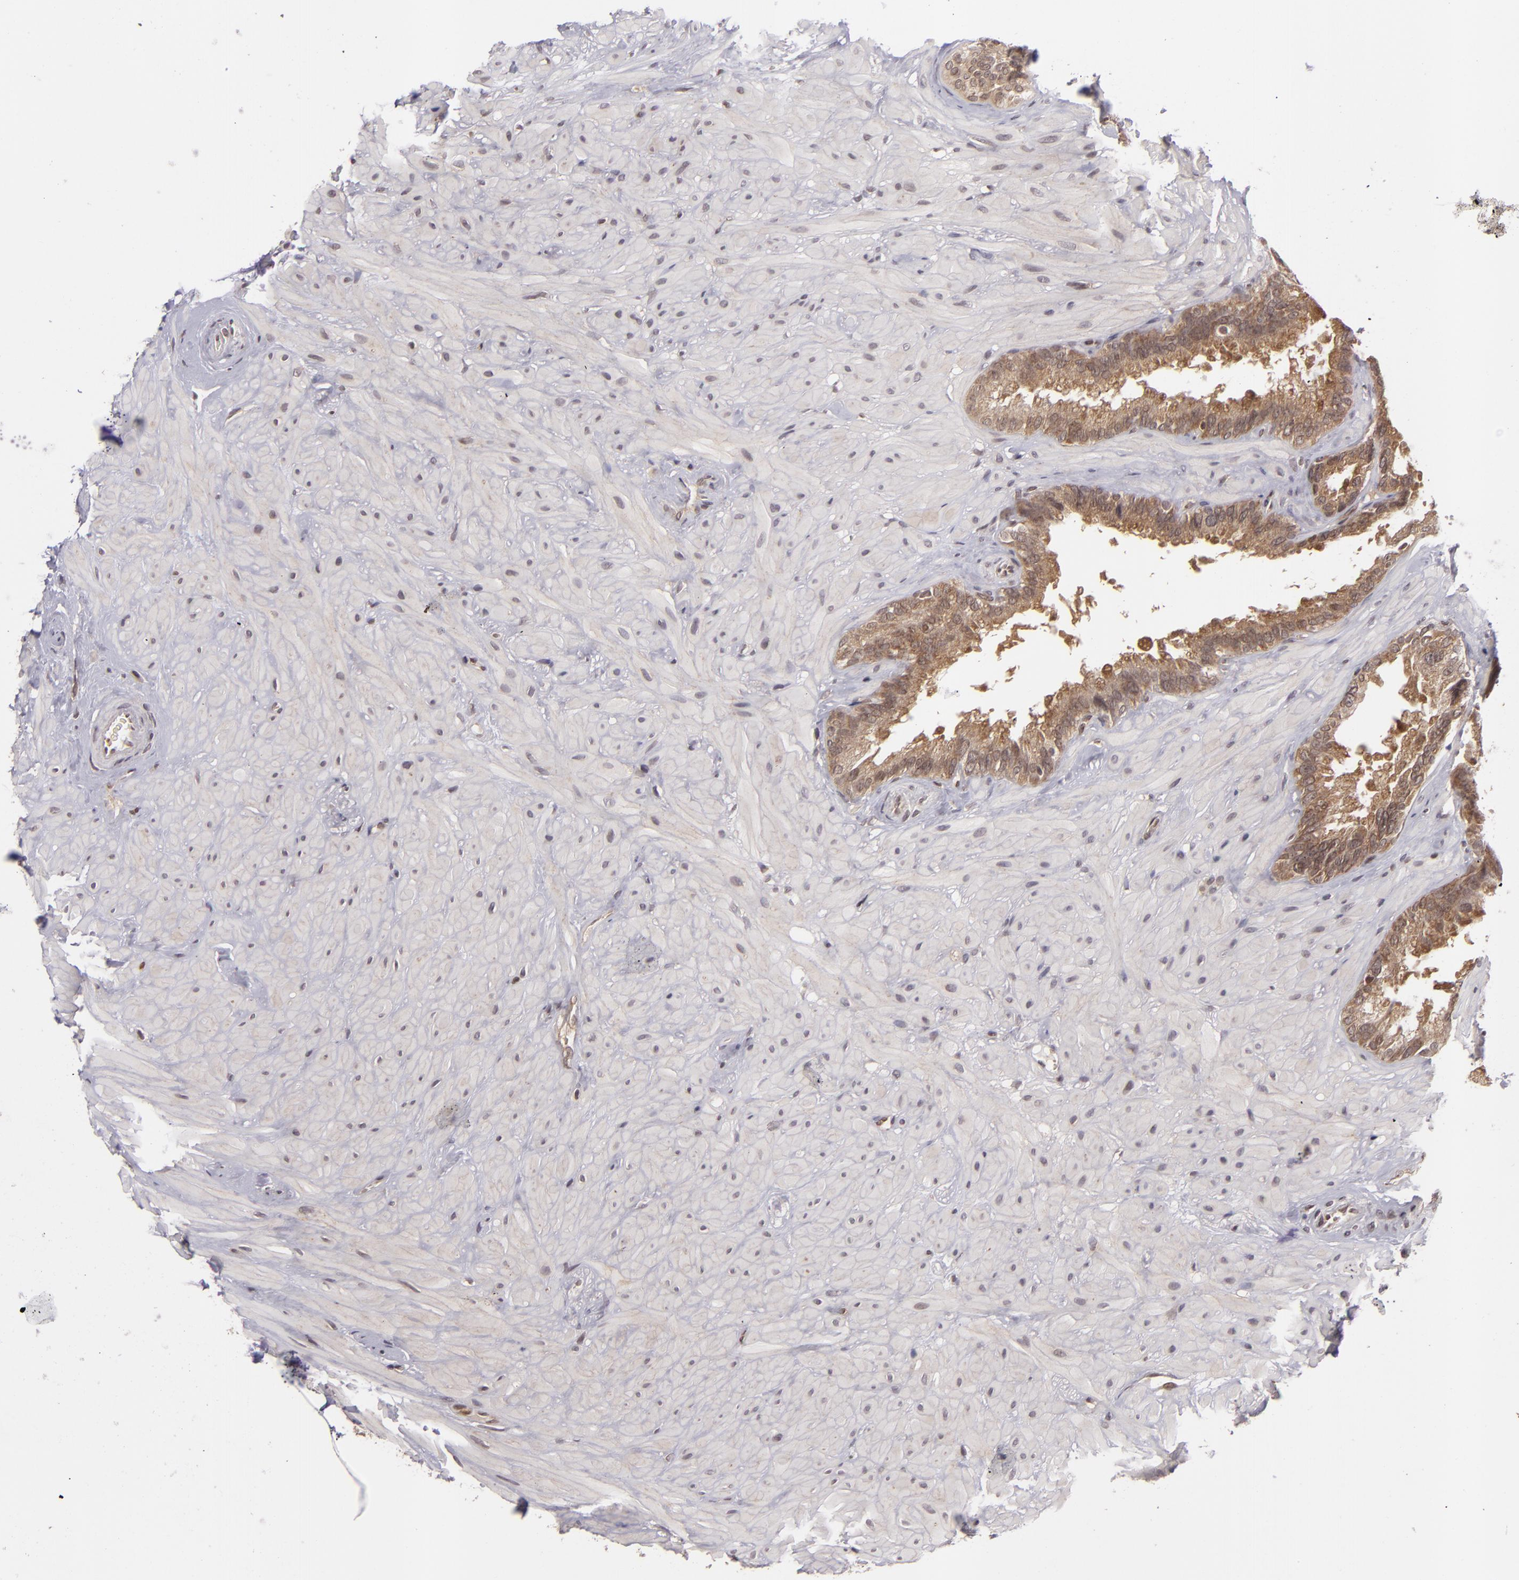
{"staining": {"intensity": "moderate", "quantity": ">75%", "location": "cytoplasmic/membranous"}, "tissue": "seminal vesicle", "cell_type": "Glandular cells", "image_type": "normal", "snomed": [{"axis": "morphology", "description": "Normal tissue, NOS"}, {"axis": "topography", "description": "Prostate"}, {"axis": "topography", "description": "Seminal veicle"}], "caption": "Immunohistochemical staining of normal human seminal vesicle reveals moderate cytoplasmic/membranous protein staining in approximately >75% of glandular cells. Ihc stains the protein in brown and the nuclei are stained blue.", "gene": "ZBTB33", "patient": {"sex": "male", "age": 63}}